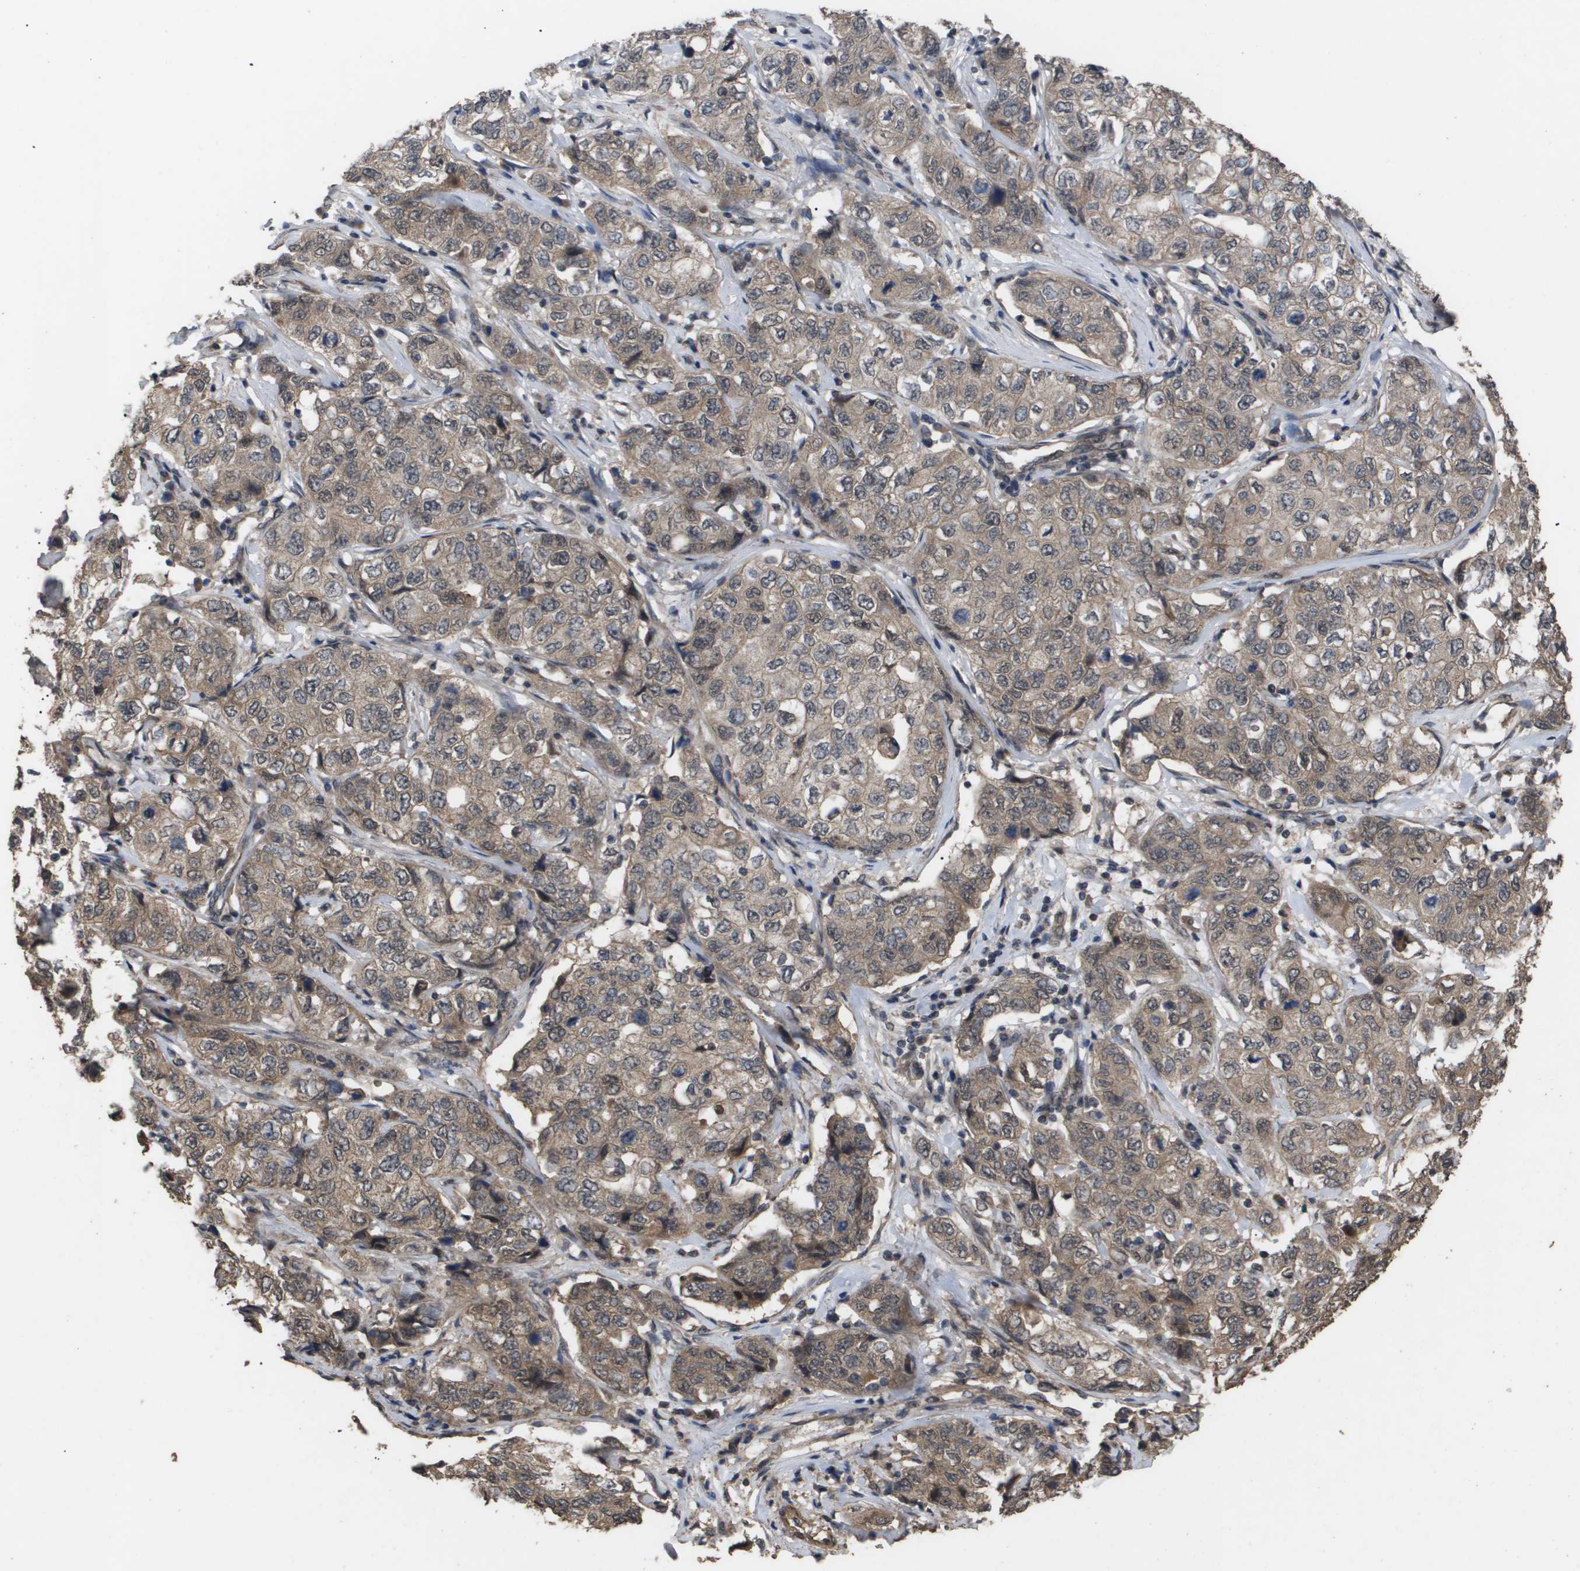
{"staining": {"intensity": "weak", "quantity": ">75%", "location": "cytoplasmic/membranous"}, "tissue": "stomach cancer", "cell_type": "Tumor cells", "image_type": "cancer", "snomed": [{"axis": "morphology", "description": "Adenocarcinoma, NOS"}, {"axis": "topography", "description": "Stomach"}], "caption": "Stomach adenocarcinoma stained for a protein reveals weak cytoplasmic/membranous positivity in tumor cells. Ihc stains the protein of interest in brown and the nuclei are stained blue.", "gene": "CUL5", "patient": {"sex": "male", "age": 48}}